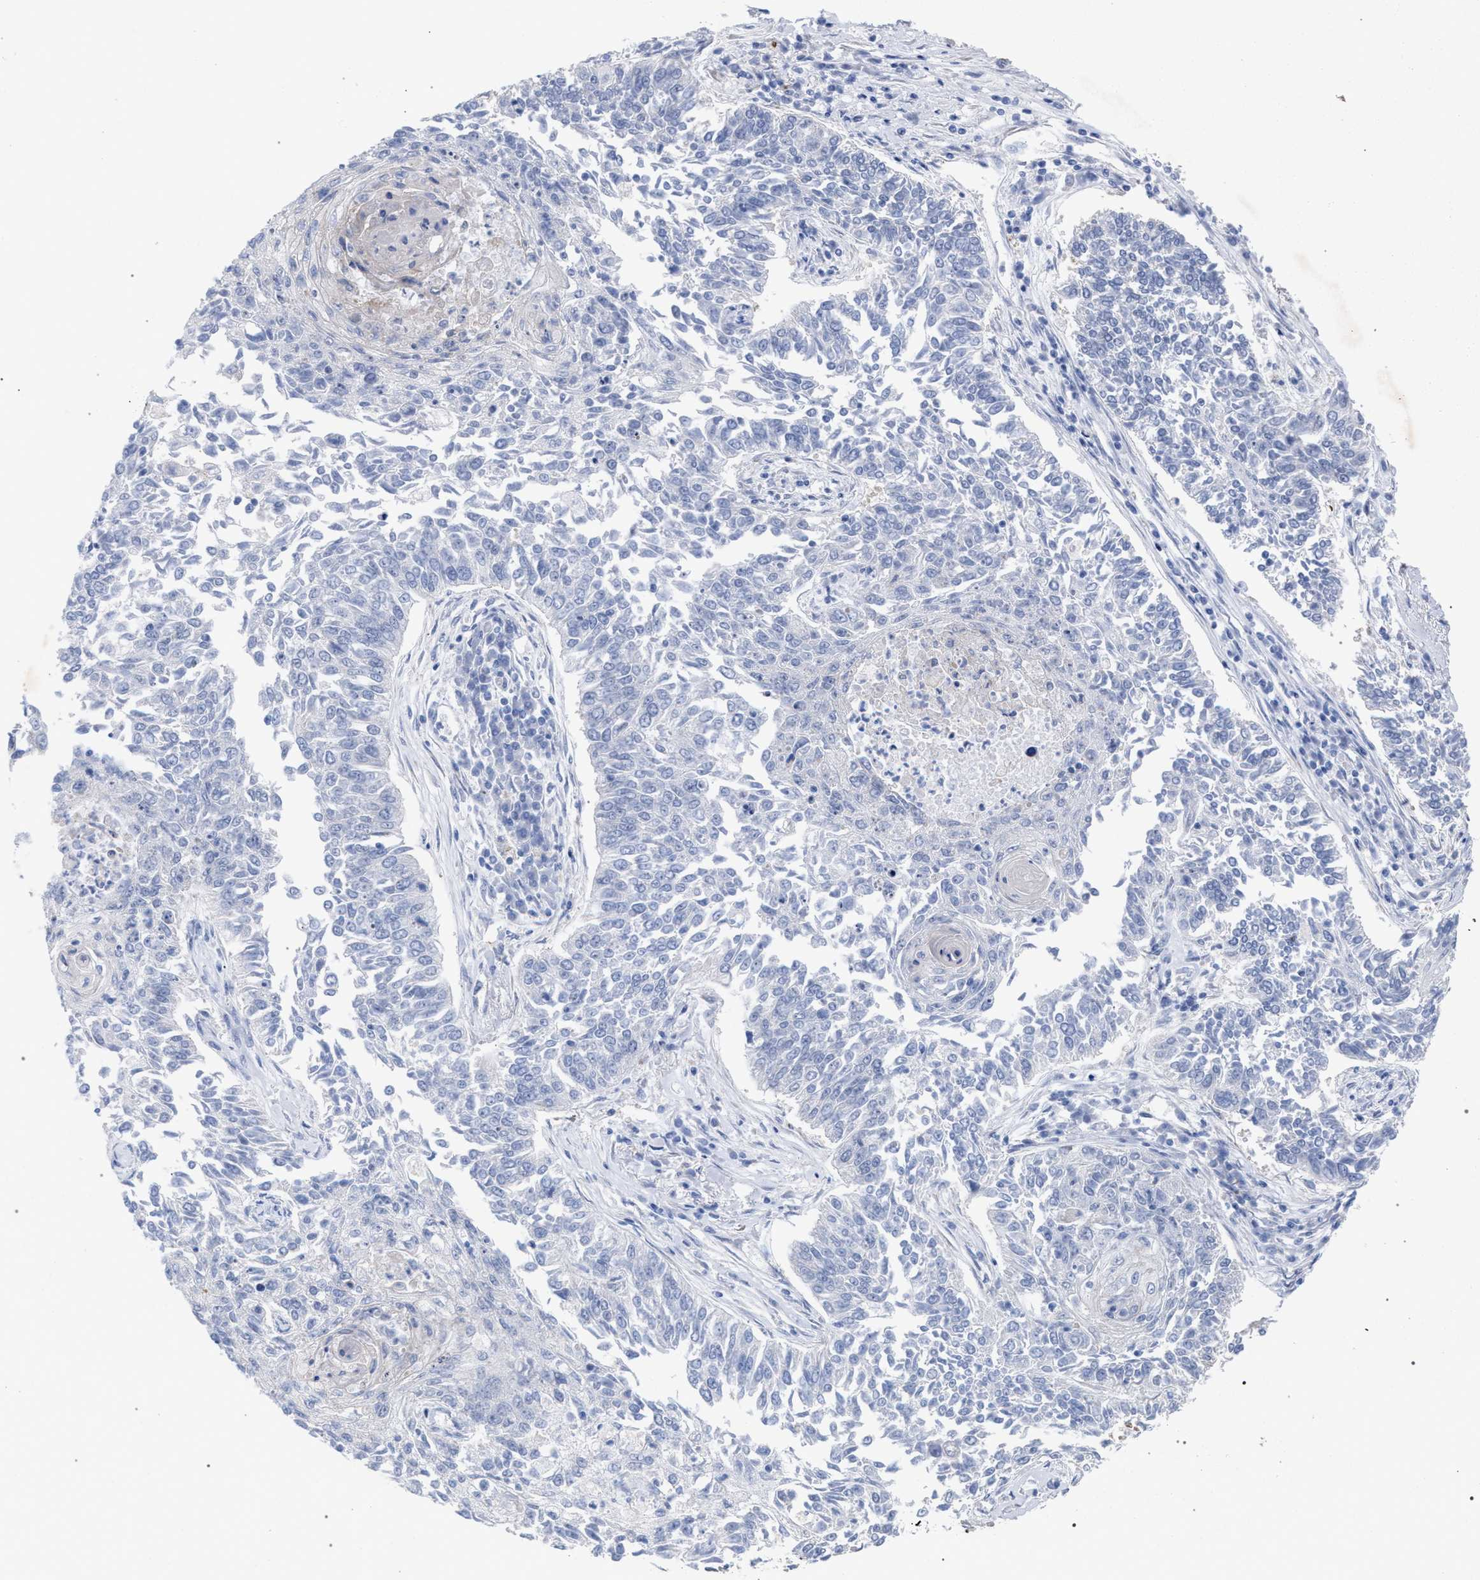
{"staining": {"intensity": "negative", "quantity": "none", "location": "none"}, "tissue": "lung cancer", "cell_type": "Tumor cells", "image_type": "cancer", "snomed": [{"axis": "morphology", "description": "Normal tissue, NOS"}, {"axis": "morphology", "description": "Squamous cell carcinoma, NOS"}, {"axis": "topography", "description": "Cartilage tissue"}, {"axis": "topography", "description": "Bronchus"}, {"axis": "topography", "description": "Lung"}], "caption": "A high-resolution histopathology image shows IHC staining of squamous cell carcinoma (lung), which displays no significant staining in tumor cells.", "gene": "FHOD3", "patient": {"sex": "female", "age": 49}}